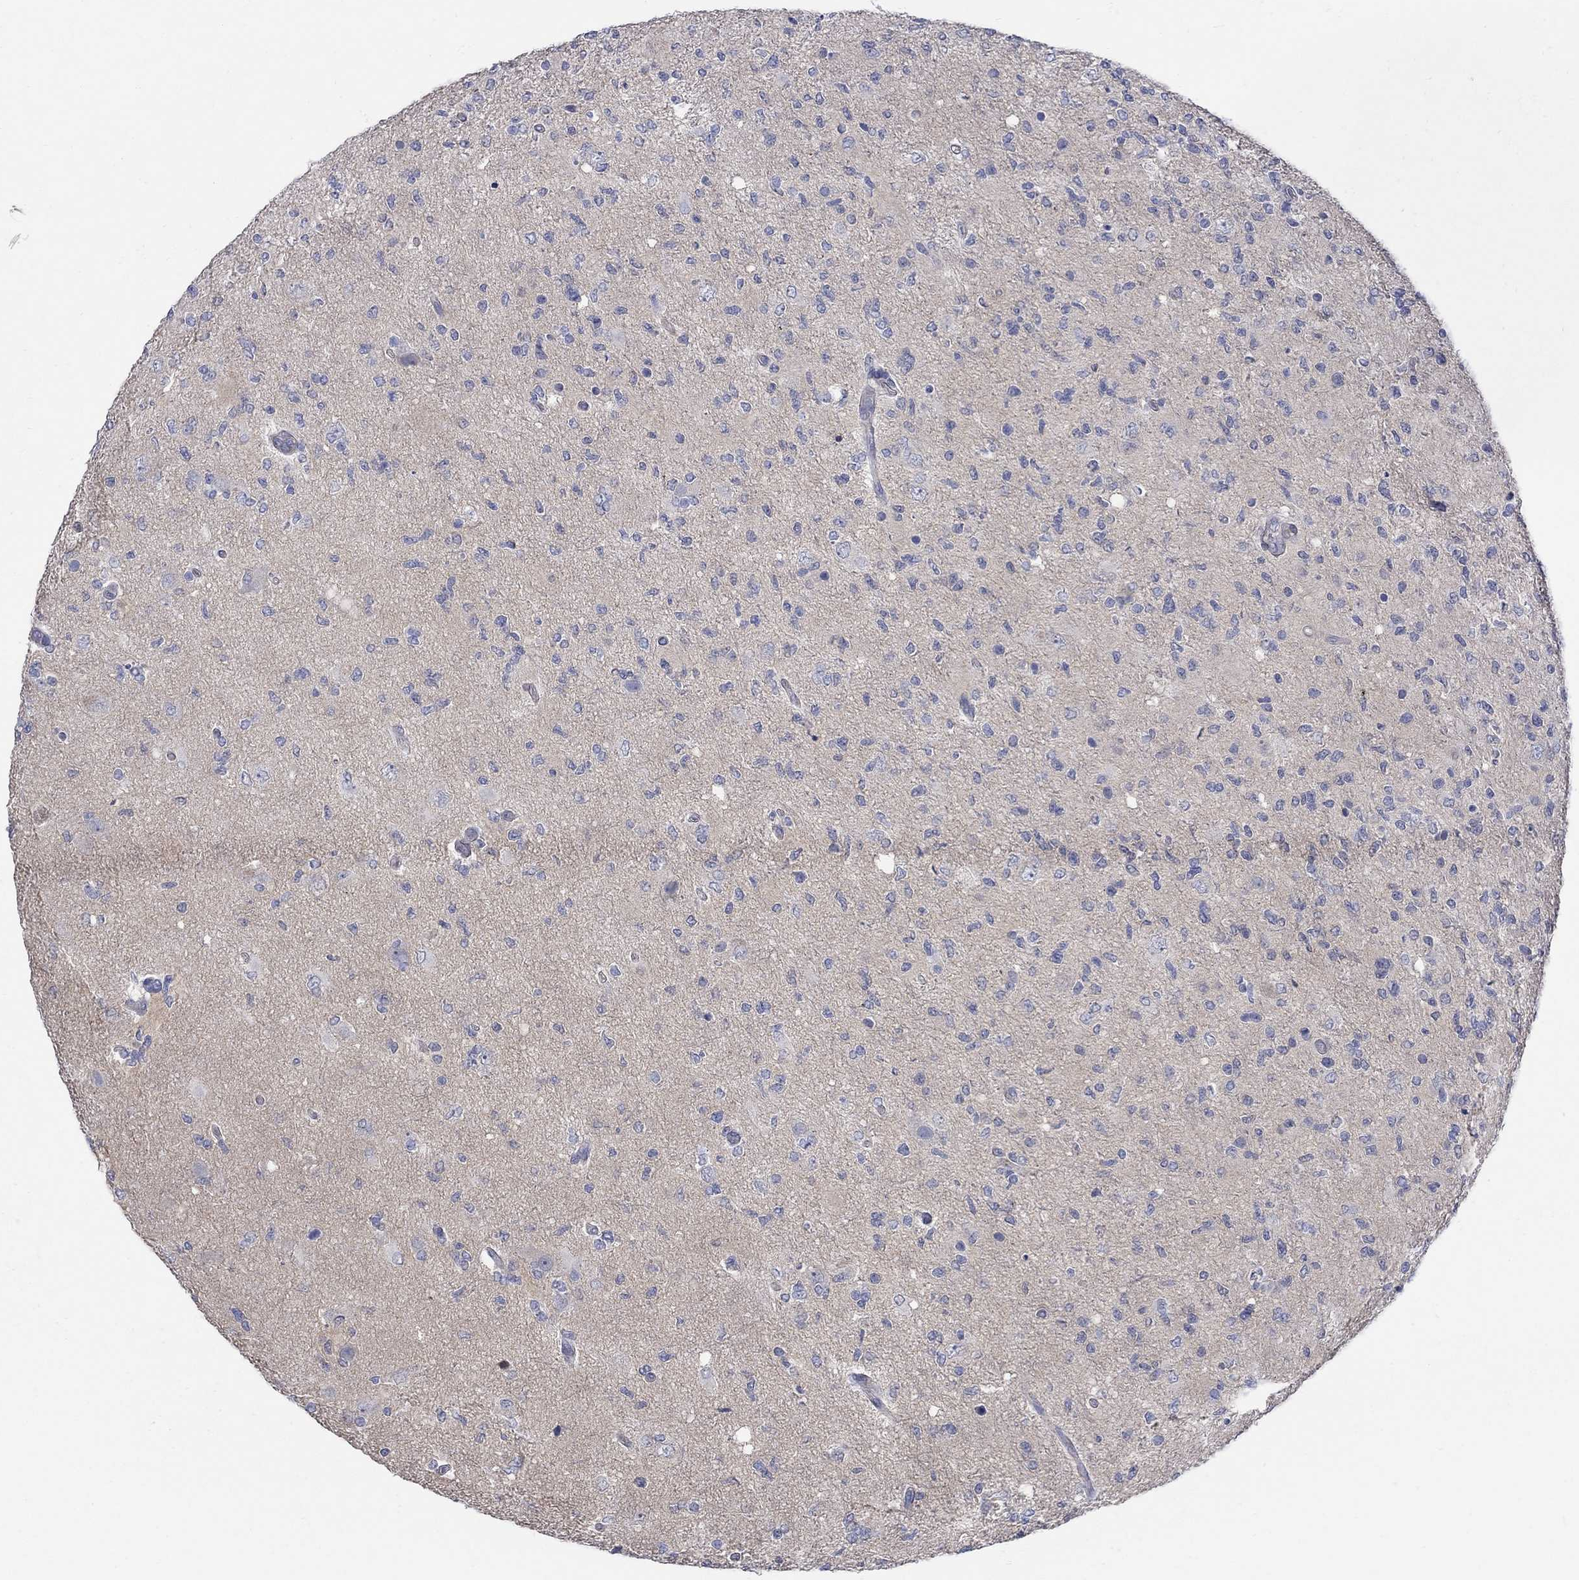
{"staining": {"intensity": "weak", "quantity": "<25%", "location": "cytoplasmic/membranous"}, "tissue": "glioma", "cell_type": "Tumor cells", "image_type": "cancer", "snomed": [{"axis": "morphology", "description": "Glioma, malignant, High grade"}, {"axis": "topography", "description": "Cerebral cortex"}], "caption": "The image shows no significant expression in tumor cells of glioma.", "gene": "SCN7A", "patient": {"sex": "male", "age": 70}}